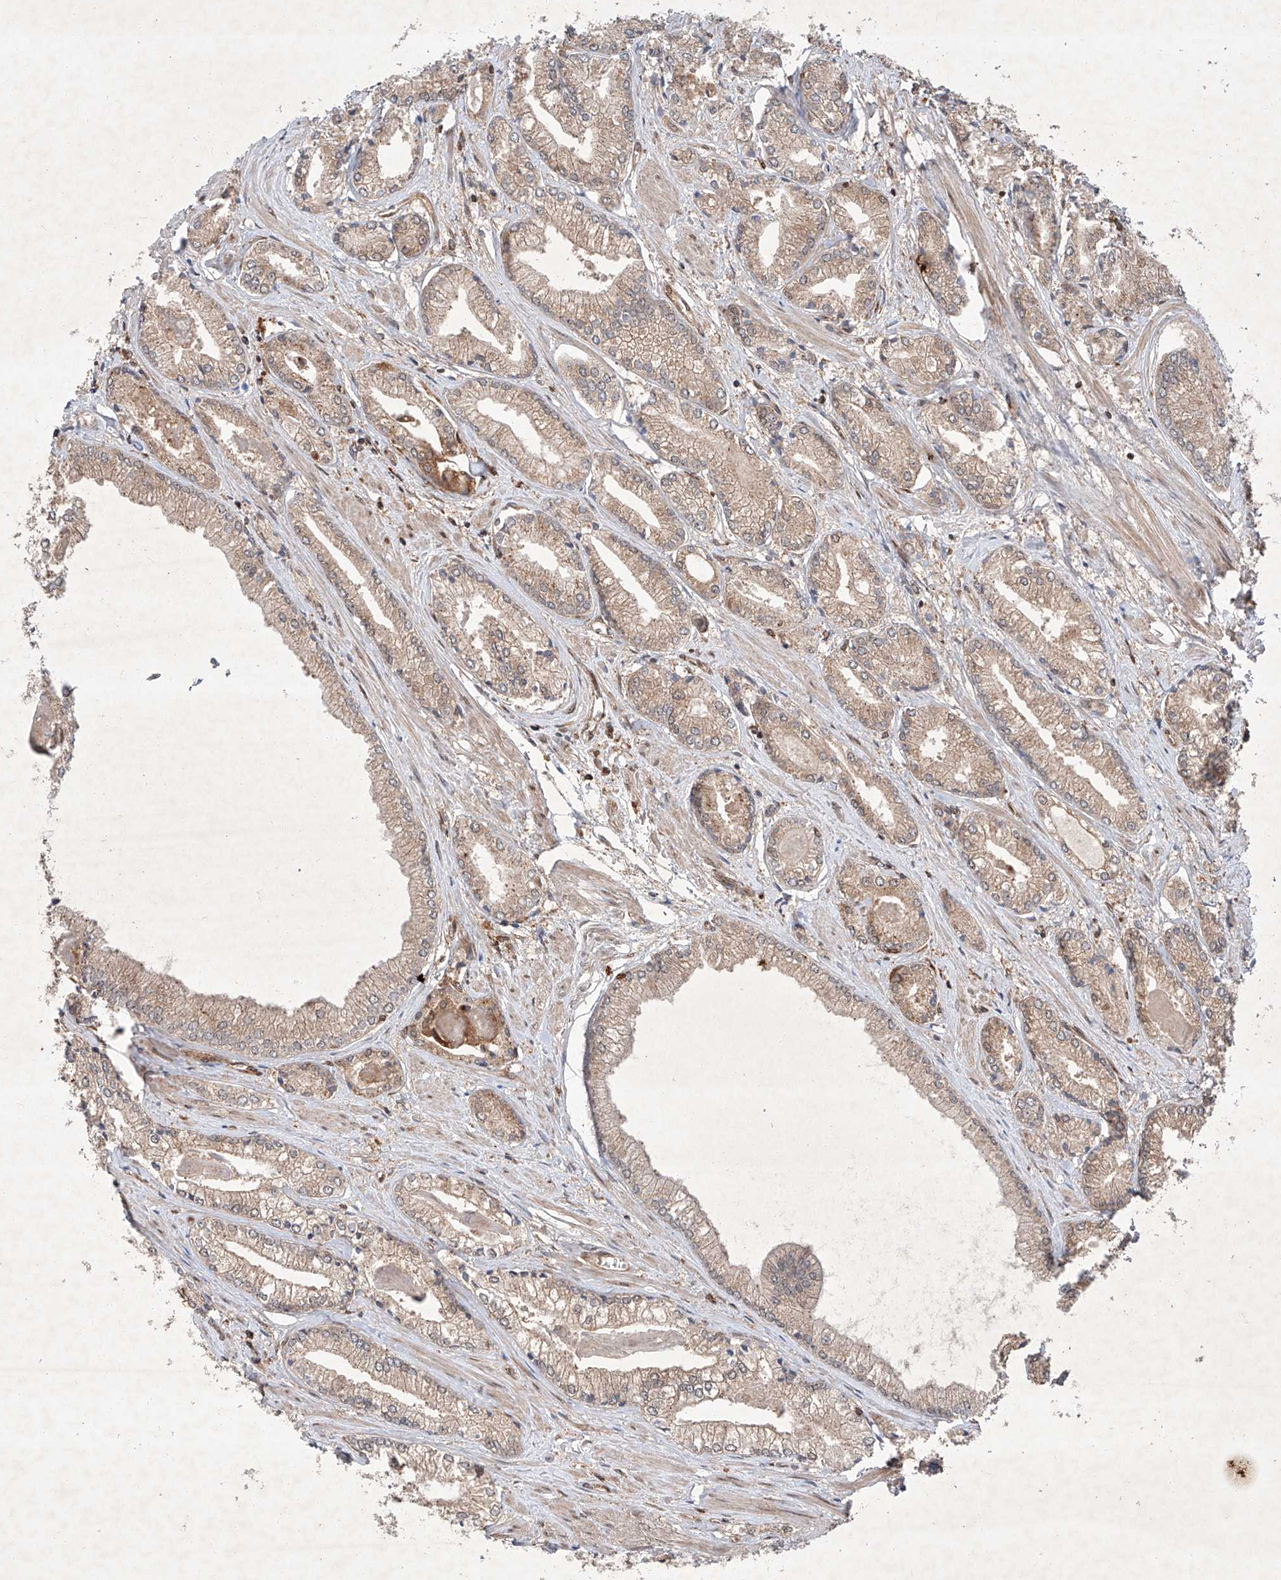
{"staining": {"intensity": "weak", "quantity": ">75%", "location": "cytoplasmic/membranous"}, "tissue": "prostate cancer", "cell_type": "Tumor cells", "image_type": "cancer", "snomed": [{"axis": "morphology", "description": "Adenocarcinoma, Low grade"}, {"axis": "topography", "description": "Prostate"}], "caption": "Prostate cancer tissue displays weak cytoplasmic/membranous expression in about >75% of tumor cells, visualized by immunohistochemistry. (Brightfield microscopy of DAB IHC at high magnification).", "gene": "ZFP28", "patient": {"sex": "male", "age": 60}}